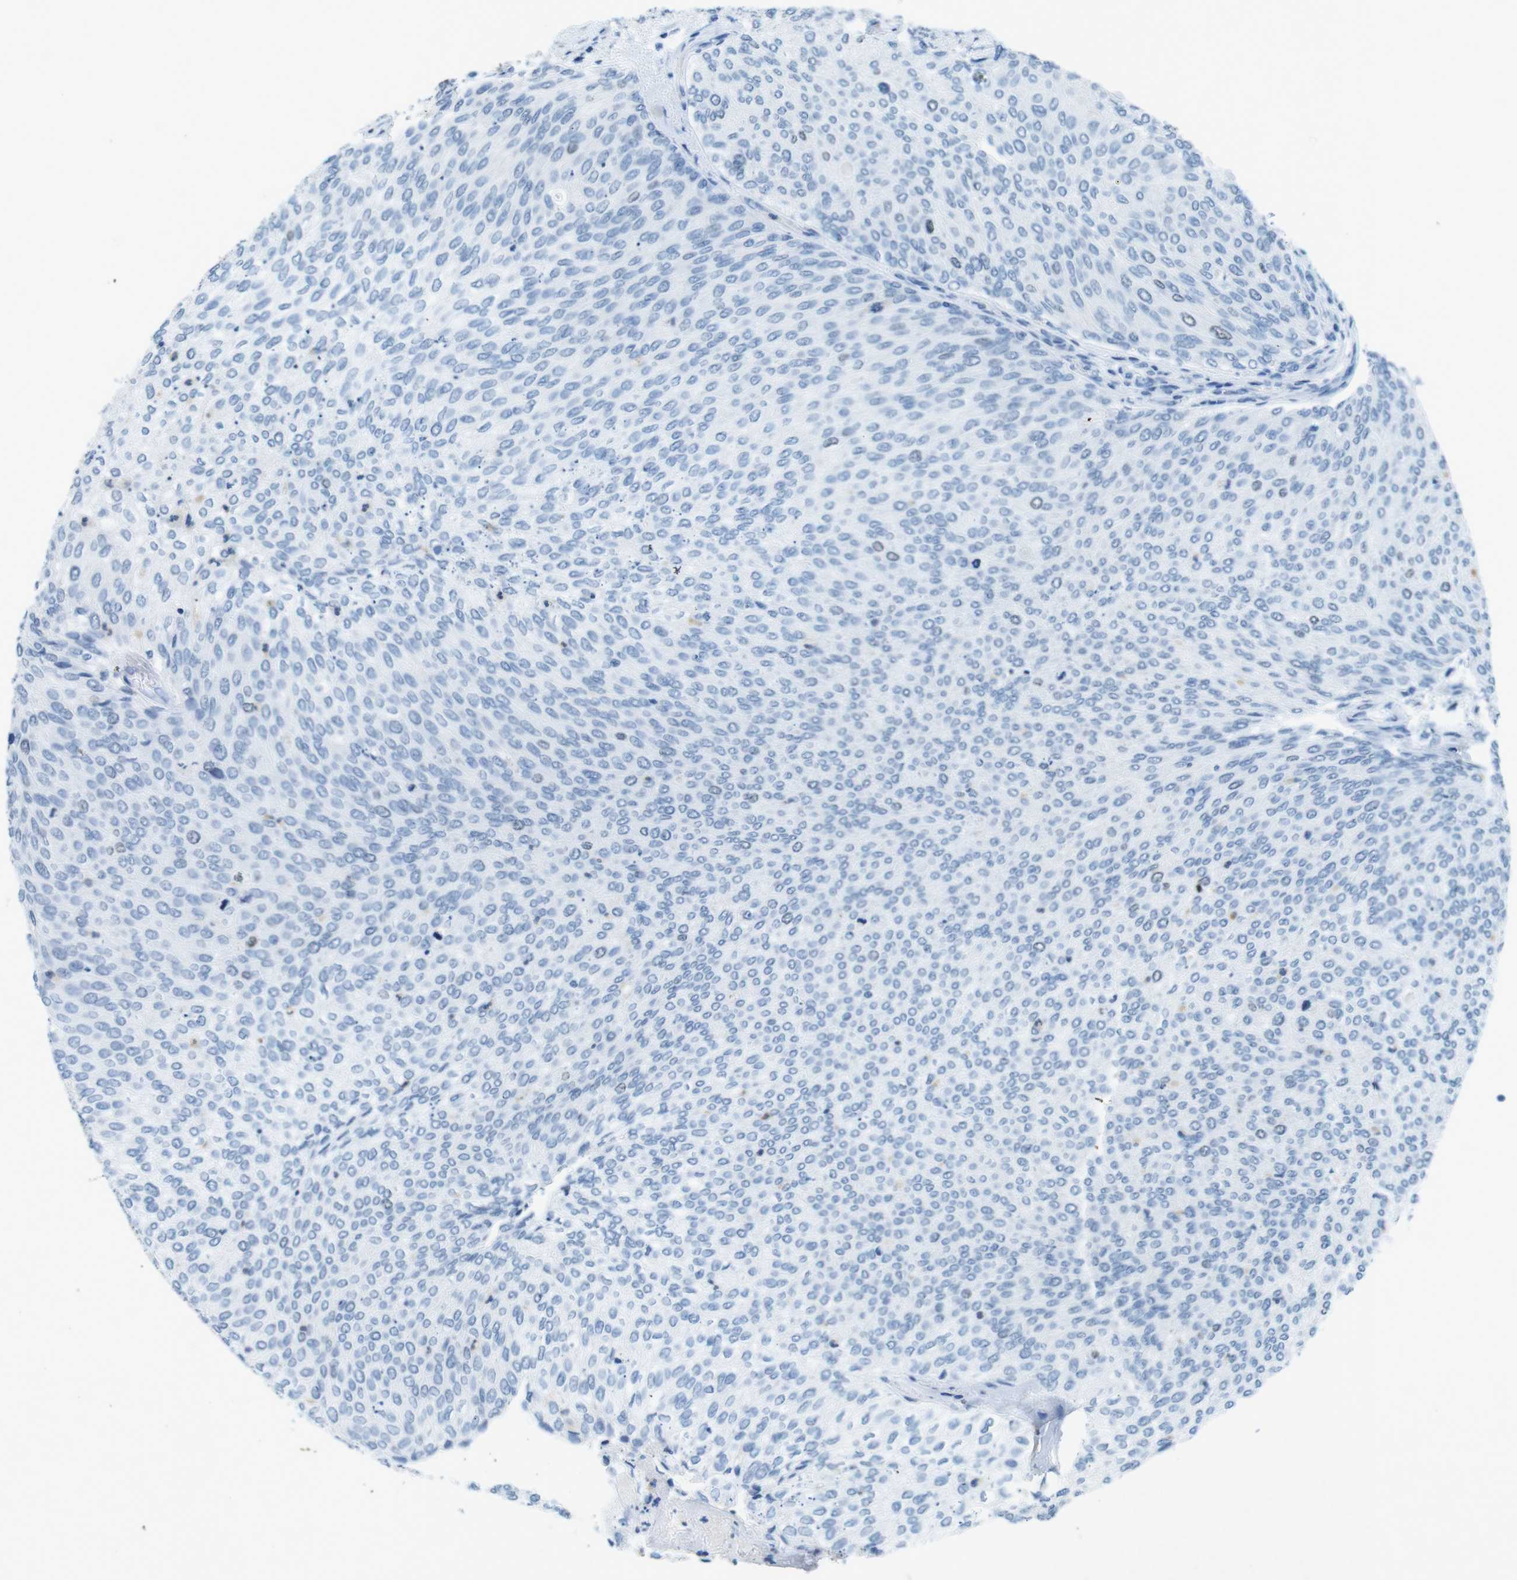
{"staining": {"intensity": "weak", "quantity": "<25%", "location": "nuclear"}, "tissue": "urothelial cancer", "cell_type": "Tumor cells", "image_type": "cancer", "snomed": [{"axis": "morphology", "description": "Urothelial carcinoma, Low grade"}, {"axis": "topography", "description": "Urinary bladder"}], "caption": "There is no significant expression in tumor cells of low-grade urothelial carcinoma.", "gene": "CTAG1B", "patient": {"sex": "female", "age": 79}}